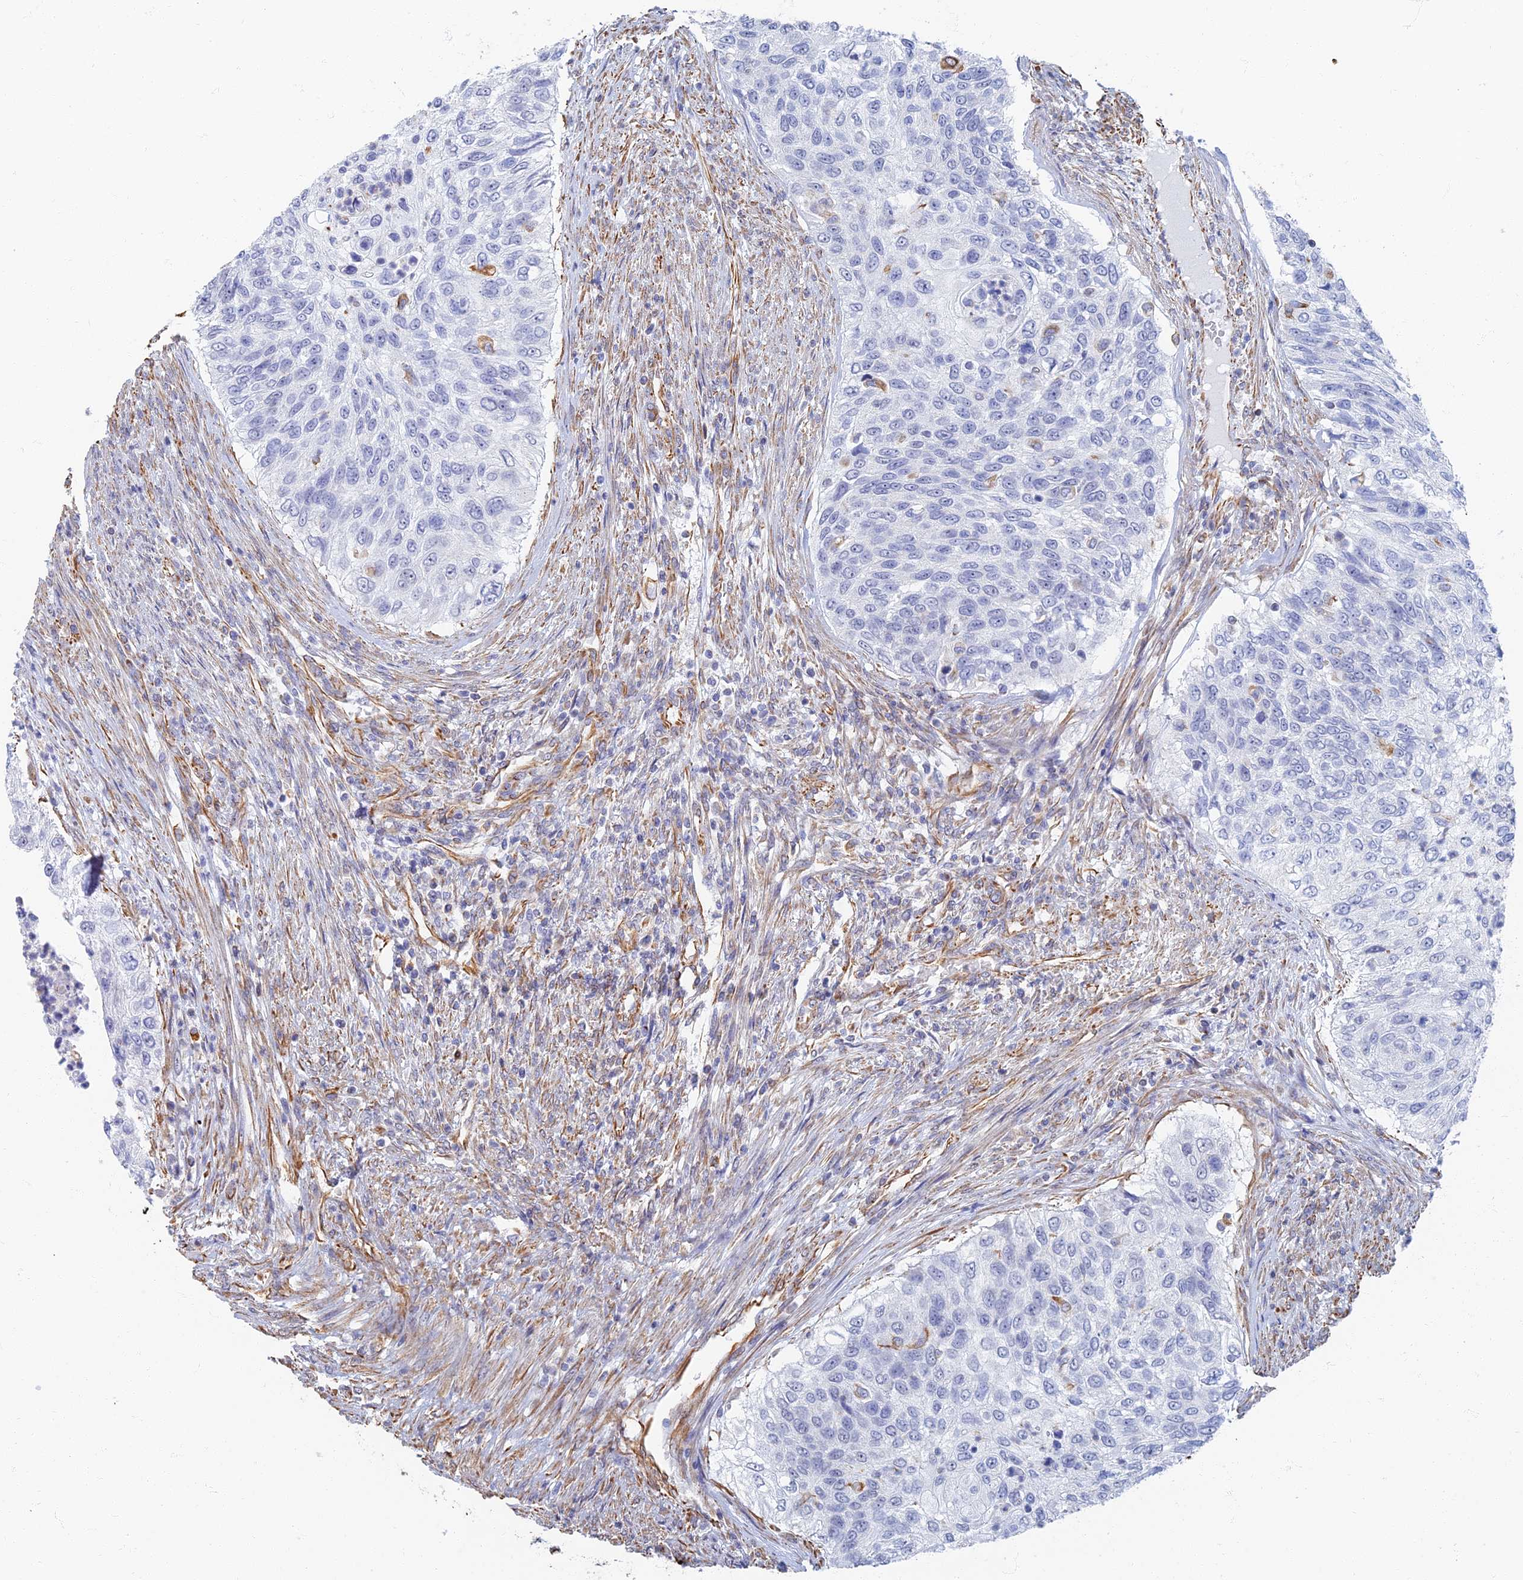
{"staining": {"intensity": "negative", "quantity": "none", "location": "none"}, "tissue": "urothelial cancer", "cell_type": "Tumor cells", "image_type": "cancer", "snomed": [{"axis": "morphology", "description": "Urothelial carcinoma, High grade"}, {"axis": "topography", "description": "Urinary bladder"}], "caption": "A photomicrograph of human urothelial cancer is negative for staining in tumor cells.", "gene": "RMC1", "patient": {"sex": "female", "age": 60}}